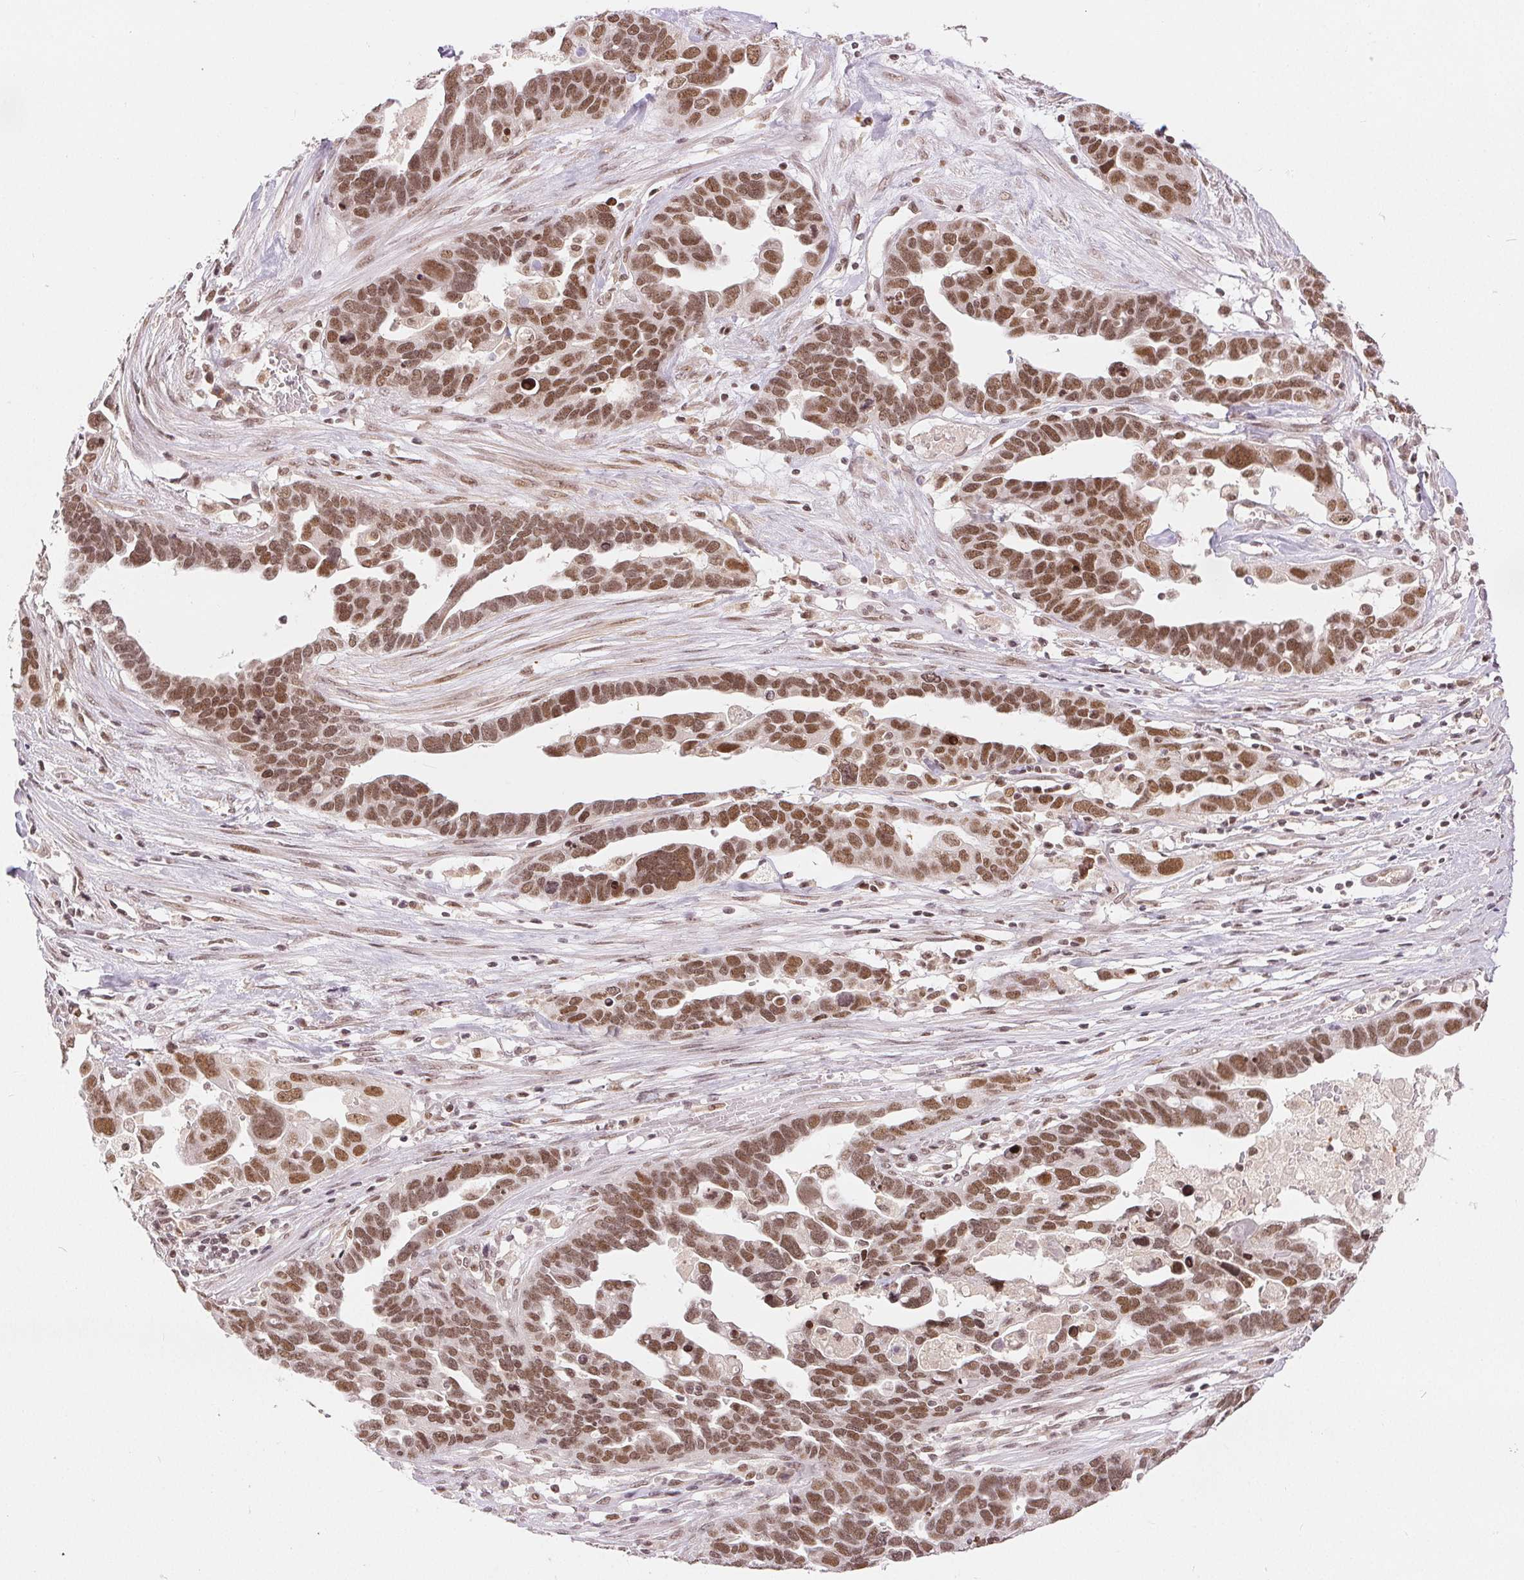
{"staining": {"intensity": "moderate", "quantity": ">75%", "location": "nuclear"}, "tissue": "ovarian cancer", "cell_type": "Tumor cells", "image_type": "cancer", "snomed": [{"axis": "morphology", "description": "Cystadenocarcinoma, serous, NOS"}, {"axis": "topography", "description": "Ovary"}], "caption": "Brown immunohistochemical staining in human serous cystadenocarcinoma (ovarian) exhibits moderate nuclear positivity in approximately >75% of tumor cells.", "gene": "DEK", "patient": {"sex": "female", "age": 54}}